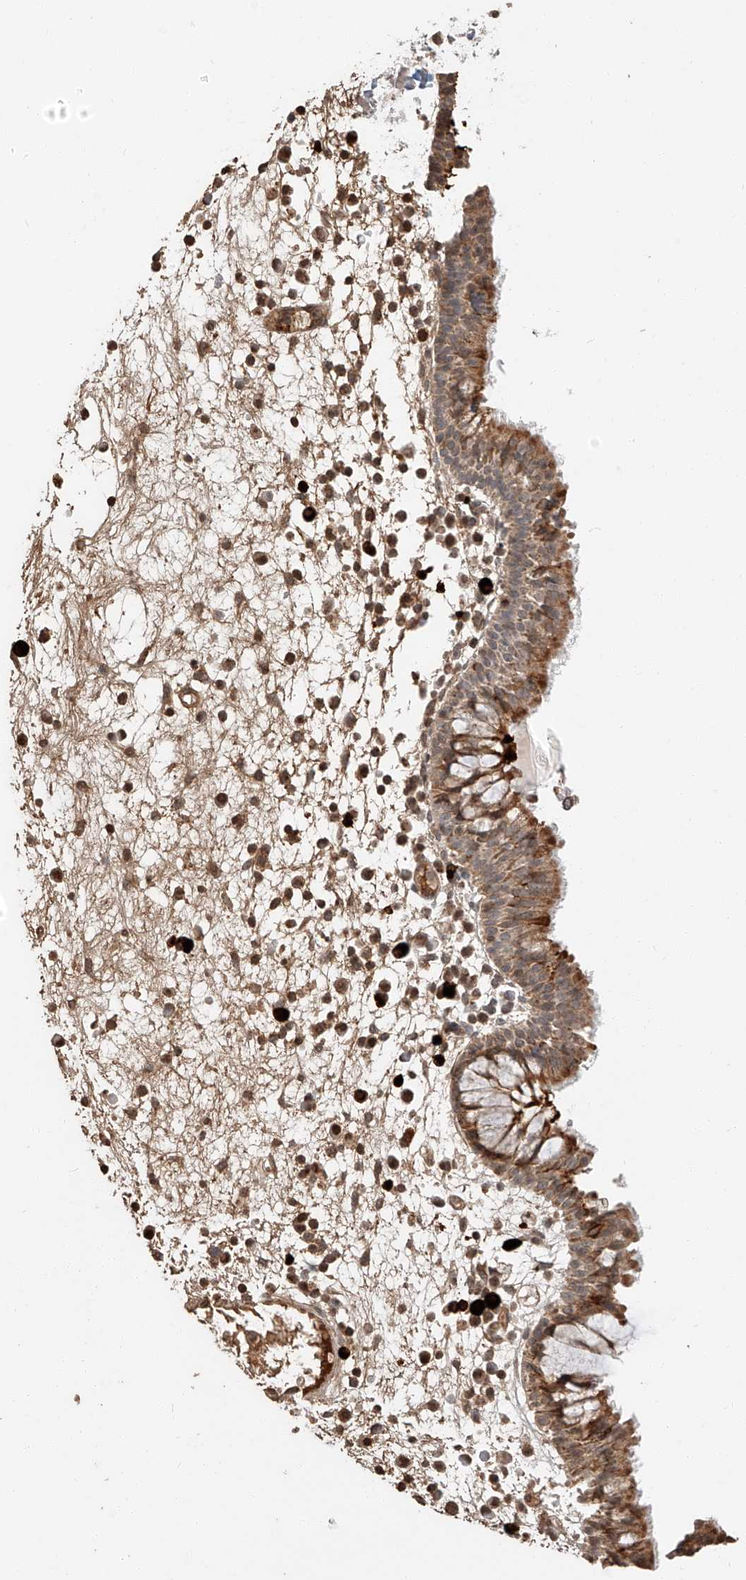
{"staining": {"intensity": "moderate", "quantity": ">75%", "location": "cytoplasmic/membranous"}, "tissue": "nasopharynx", "cell_type": "Respiratory epithelial cells", "image_type": "normal", "snomed": [{"axis": "morphology", "description": "Normal tissue, NOS"}, {"axis": "morphology", "description": "Inflammation, NOS"}, {"axis": "morphology", "description": "Malignant melanoma, Metastatic site"}, {"axis": "topography", "description": "Nasopharynx"}], "caption": "Immunohistochemistry (IHC) of unremarkable human nasopharynx exhibits medium levels of moderate cytoplasmic/membranous staining in about >75% of respiratory epithelial cells. (Brightfield microscopy of DAB IHC at high magnification).", "gene": "ARHGAP33", "patient": {"sex": "male", "age": 70}}